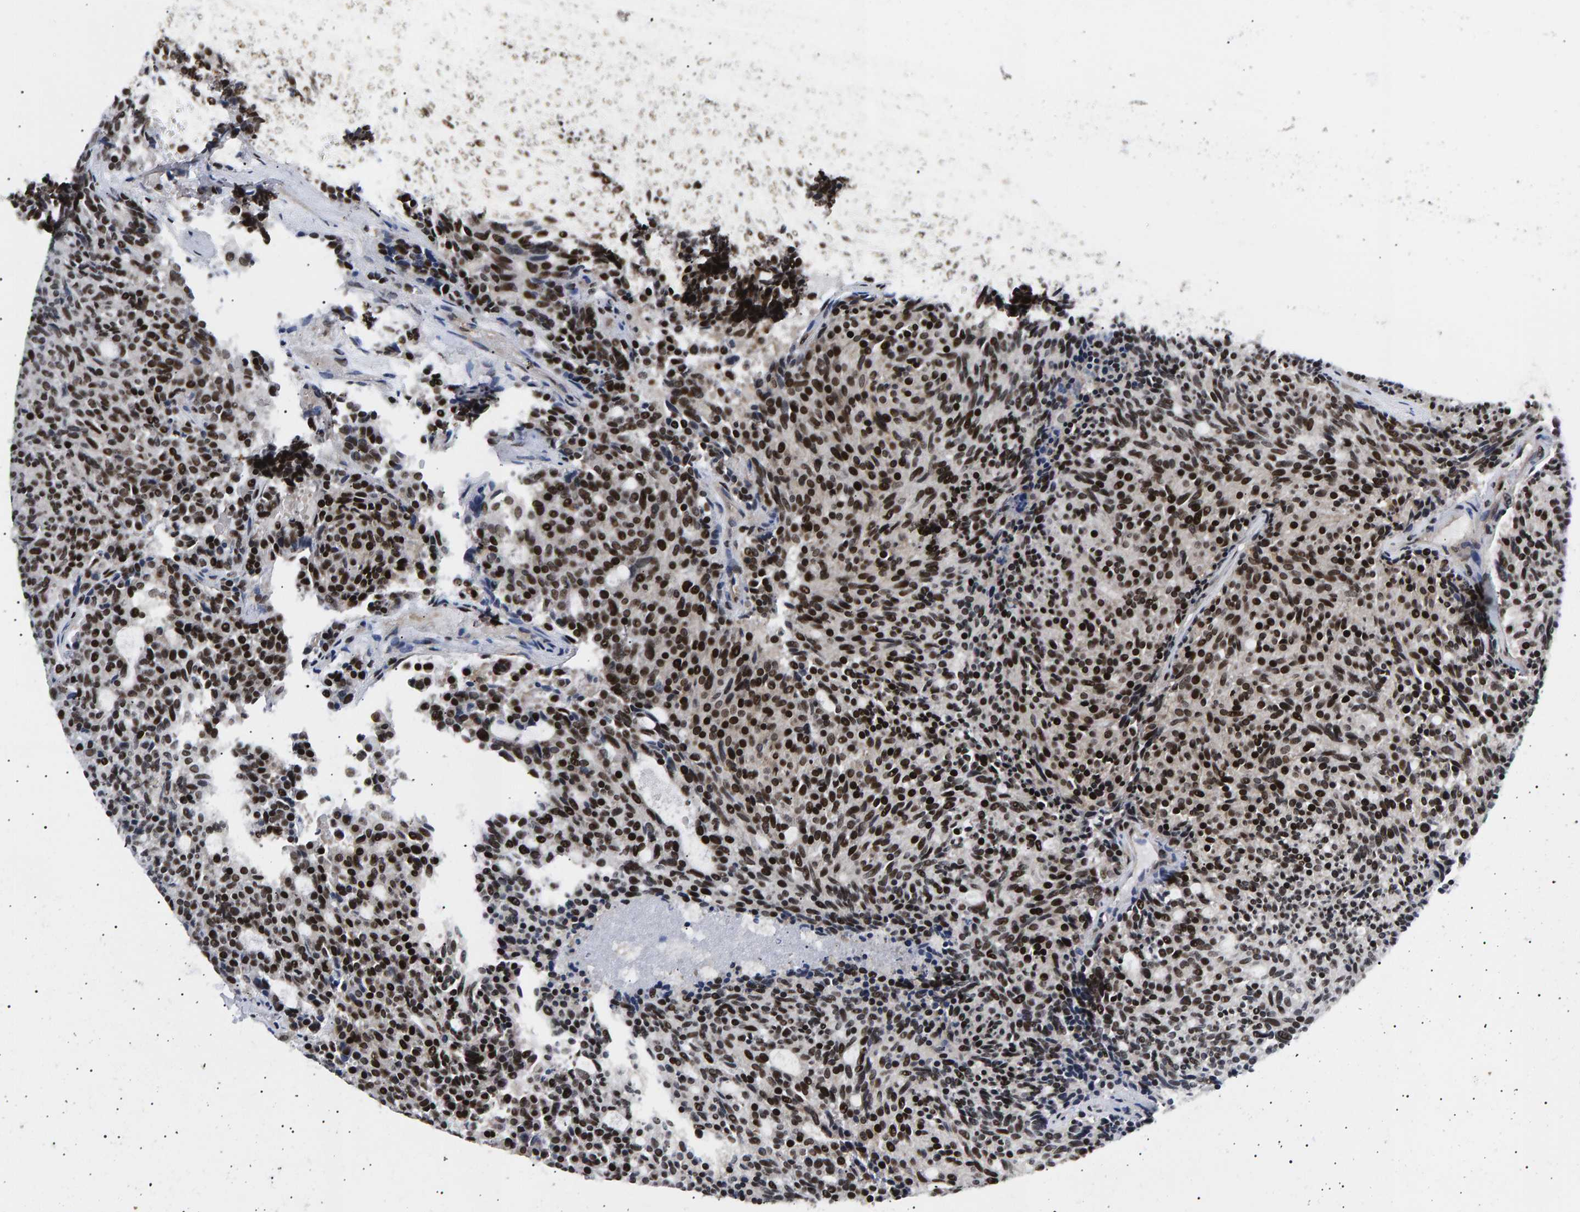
{"staining": {"intensity": "strong", "quantity": ">75%", "location": "nuclear"}, "tissue": "carcinoid", "cell_type": "Tumor cells", "image_type": "cancer", "snomed": [{"axis": "morphology", "description": "Carcinoid, malignant, NOS"}, {"axis": "topography", "description": "Pancreas"}], "caption": "This histopathology image displays malignant carcinoid stained with immunohistochemistry (IHC) to label a protein in brown. The nuclear of tumor cells show strong positivity for the protein. Nuclei are counter-stained blue.", "gene": "ANKRD40", "patient": {"sex": "female", "age": 54}}